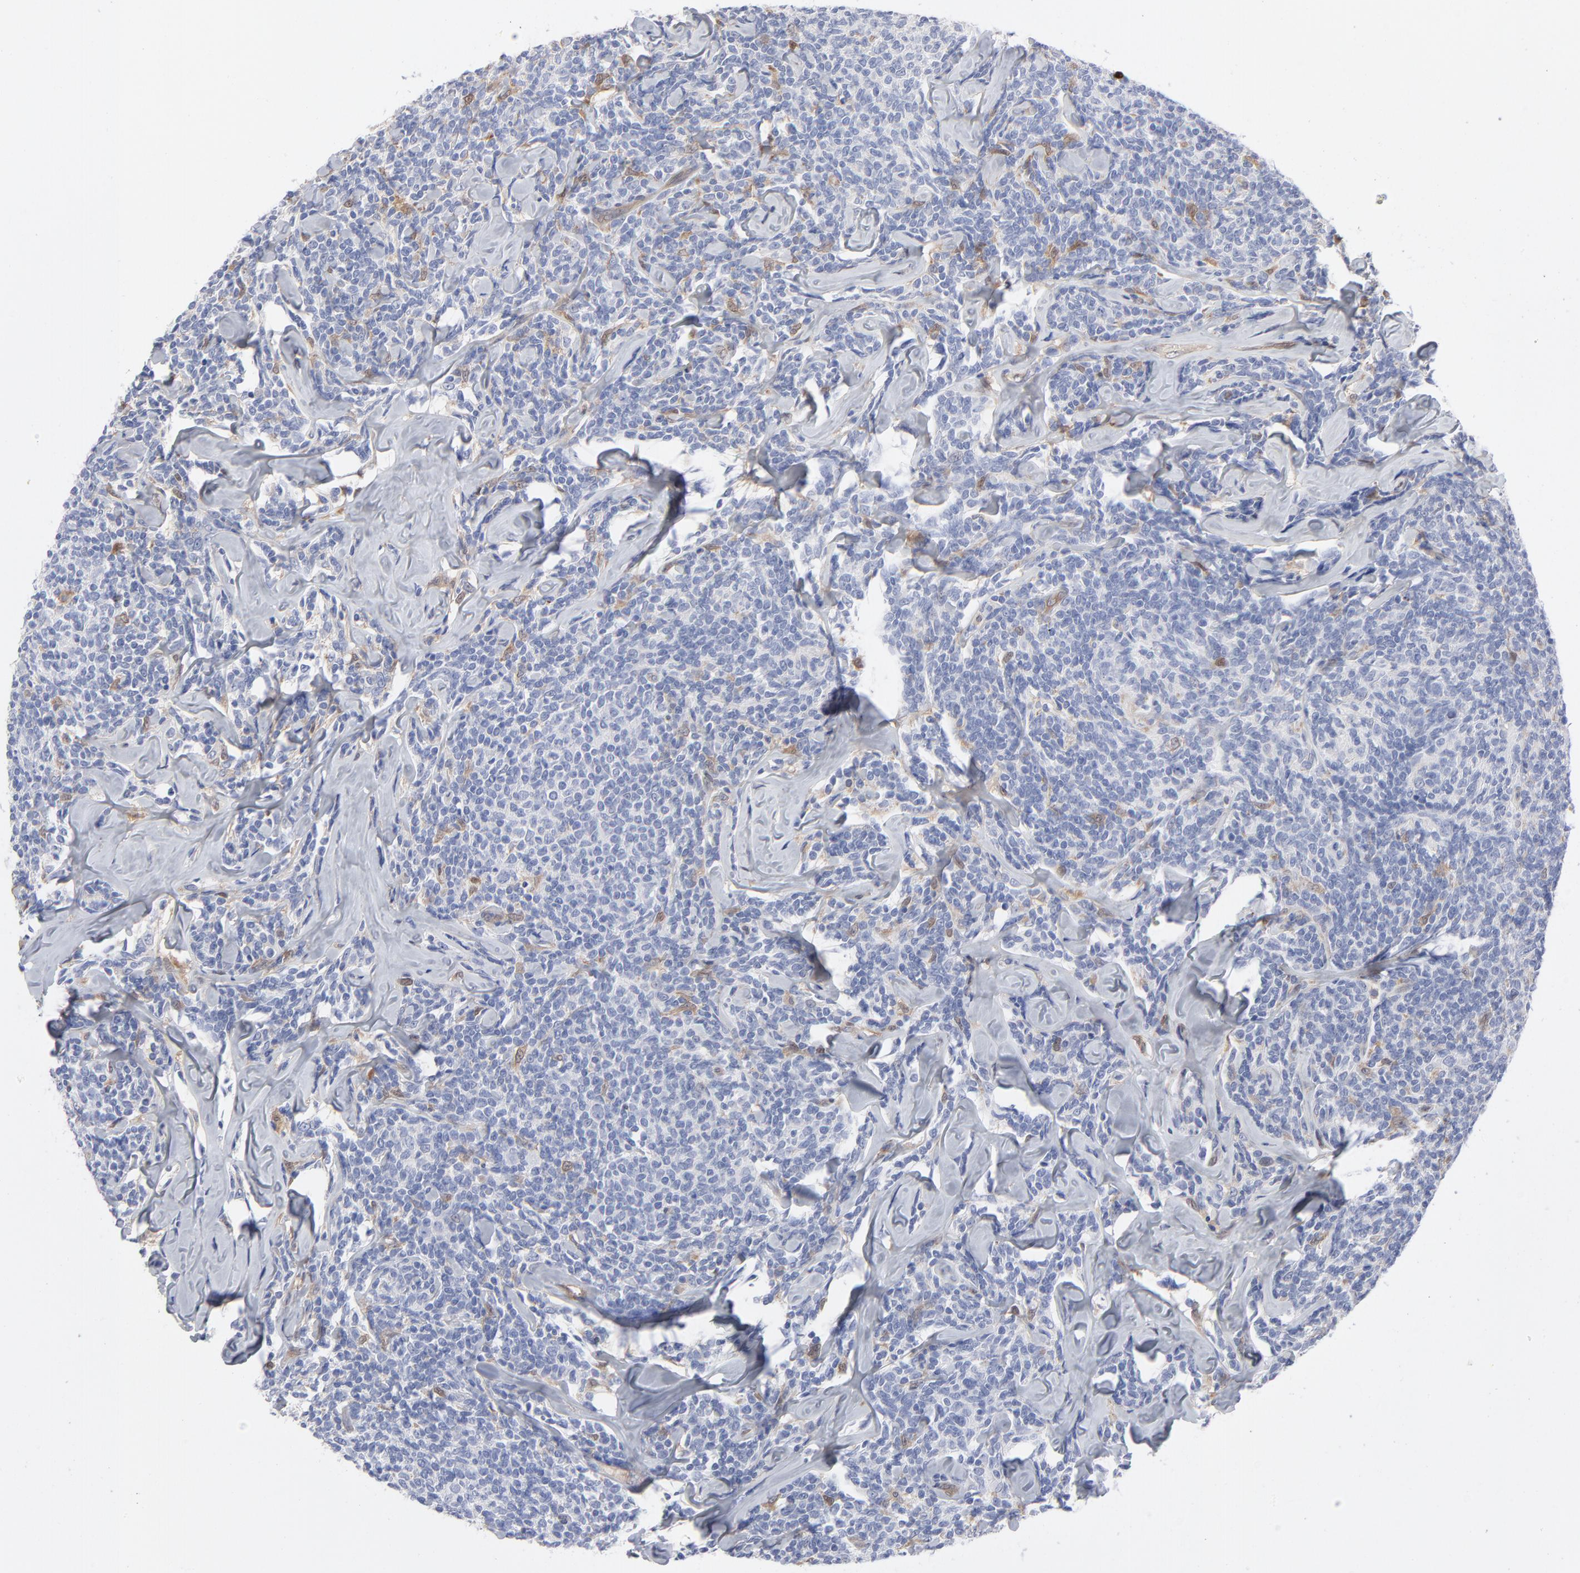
{"staining": {"intensity": "weak", "quantity": "<25%", "location": "cytoplasmic/membranous"}, "tissue": "lymphoma", "cell_type": "Tumor cells", "image_type": "cancer", "snomed": [{"axis": "morphology", "description": "Malignant lymphoma, non-Hodgkin's type, Low grade"}, {"axis": "topography", "description": "Lymph node"}], "caption": "This is an IHC image of lymphoma. There is no staining in tumor cells.", "gene": "ARRB1", "patient": {"sex": "female", "age": 56}}